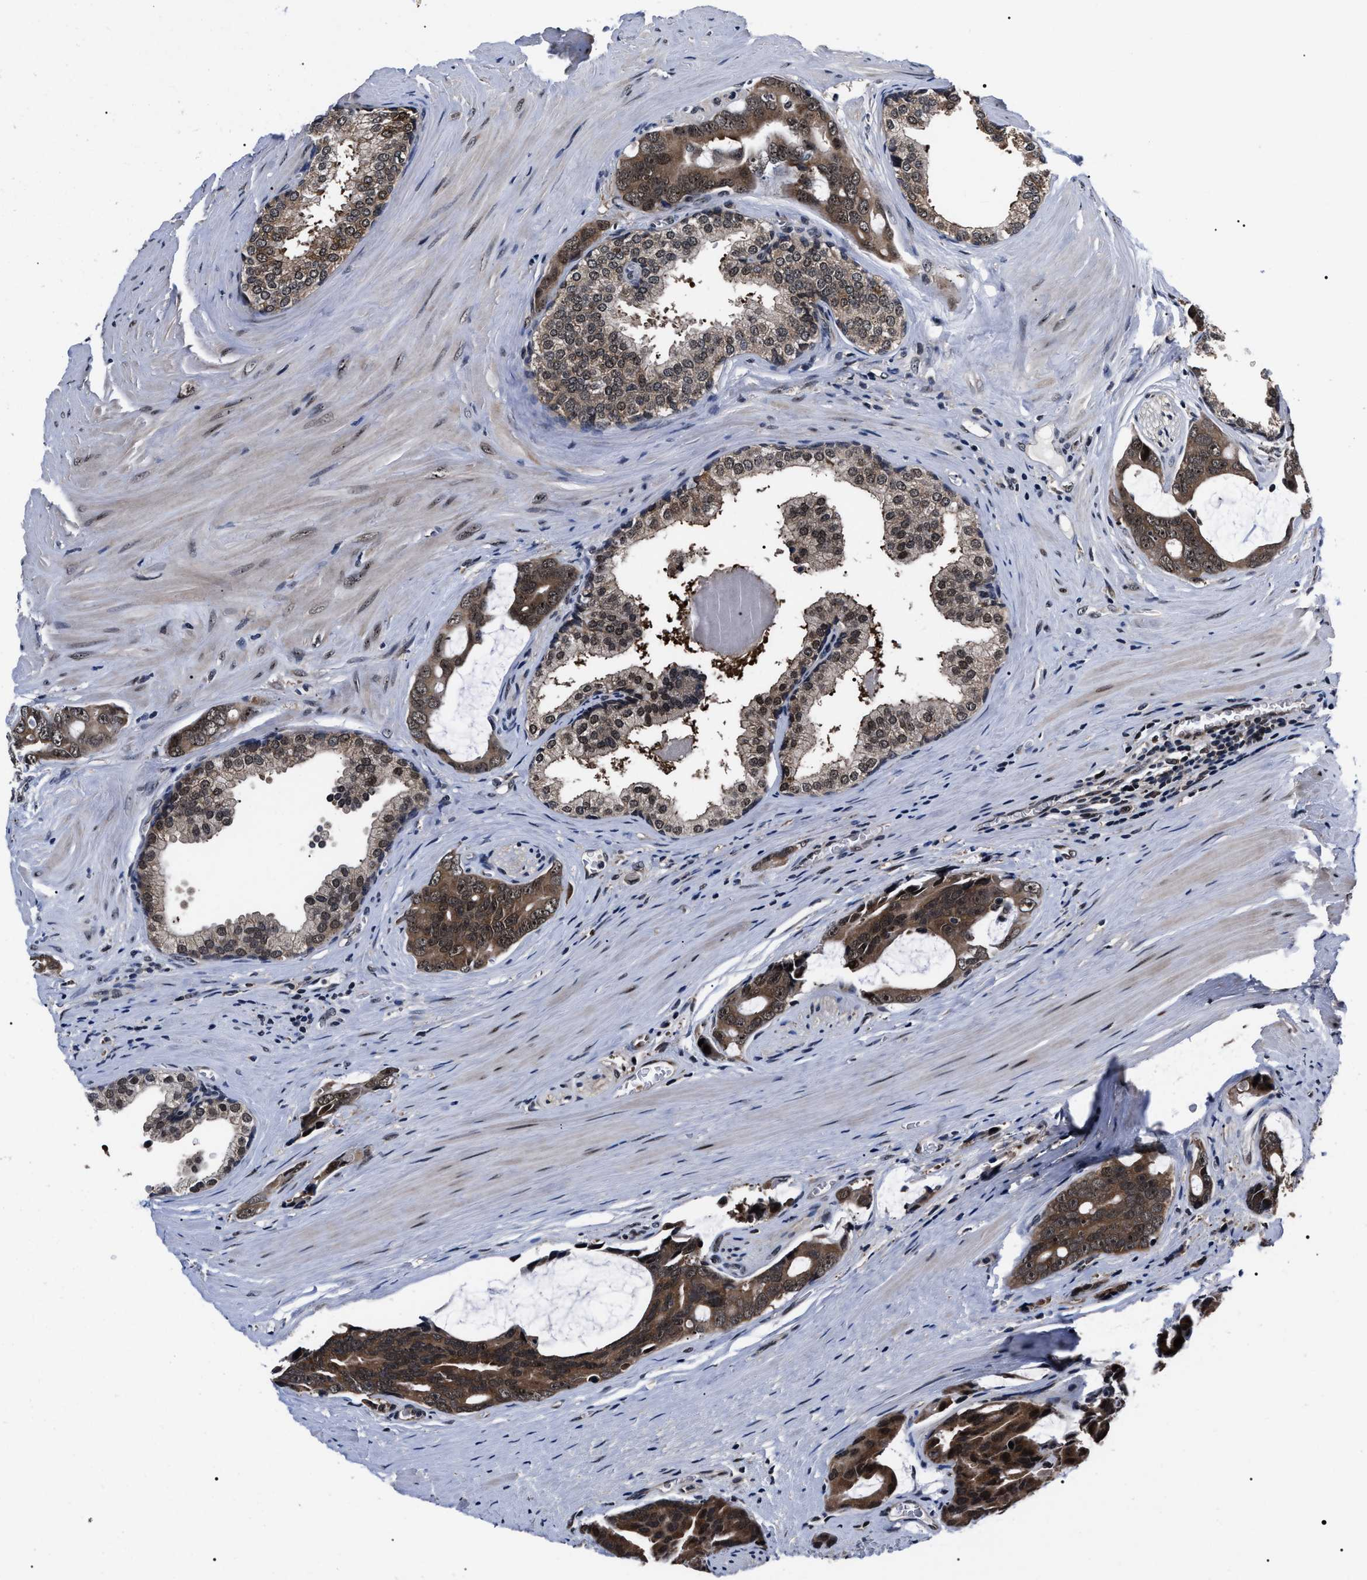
{"staining": {"intensity": "moderate", "quantity": ">75%", "location": "cytoplasmic/membranous,nuclear"}, "tissue": "prostate cancer", "cell_type": "Tumor cells", "image_type": "cancer", "snomed": [{"axis": "morphology", "description": "Adenocarcinoma, Medium grade"}, {"axis": "topography", "description": "Prostate"}], "caption": "DAB immunohistochemical staining of human prostate adenocarcinoma (medium-grade) displays moderate cytoplasmic/membranous and nuclear protein expression in about >75% of tumor cells.", "gene": "CSNK2A1", "patient": {"sex": "male", "age": 53}}